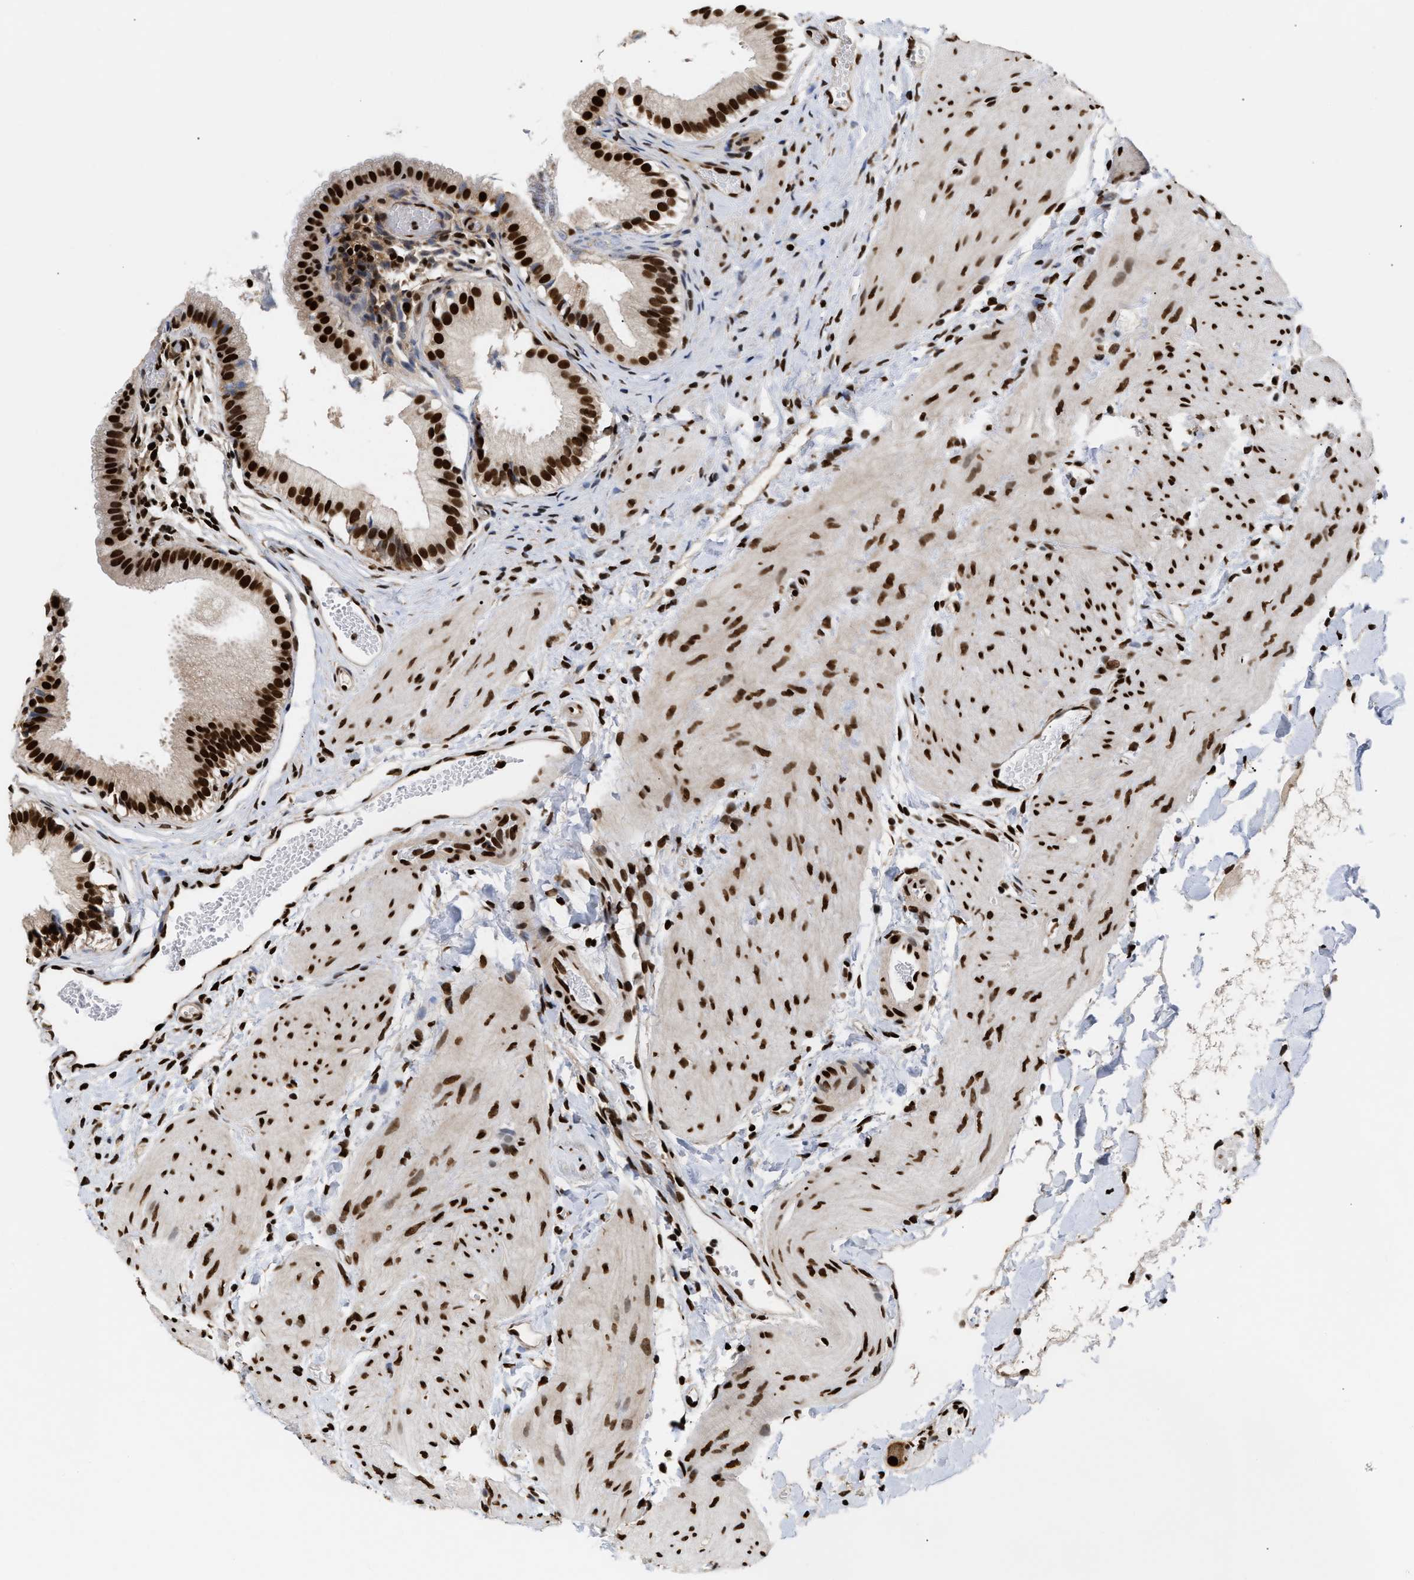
{"staining": {"intensity": "strong", "quantity": ">75%", "location": "nuclear"}, "tissue": "gallbladder", "cell_type": "Glandular cells", "image_type": "normal", "snomed": [{"axis": "morphology", "description": "Normal tissue, NOS"}, {"axis": "topography", "description": "Gallbladder"}], "caption": "Human gallbladder stained for a protein (brown) exhibits strong nuclear positive expression in approximately >75% of glandular cells.", "gene": "PSIP1", "patient": {"sex": "female", "age": 26}}